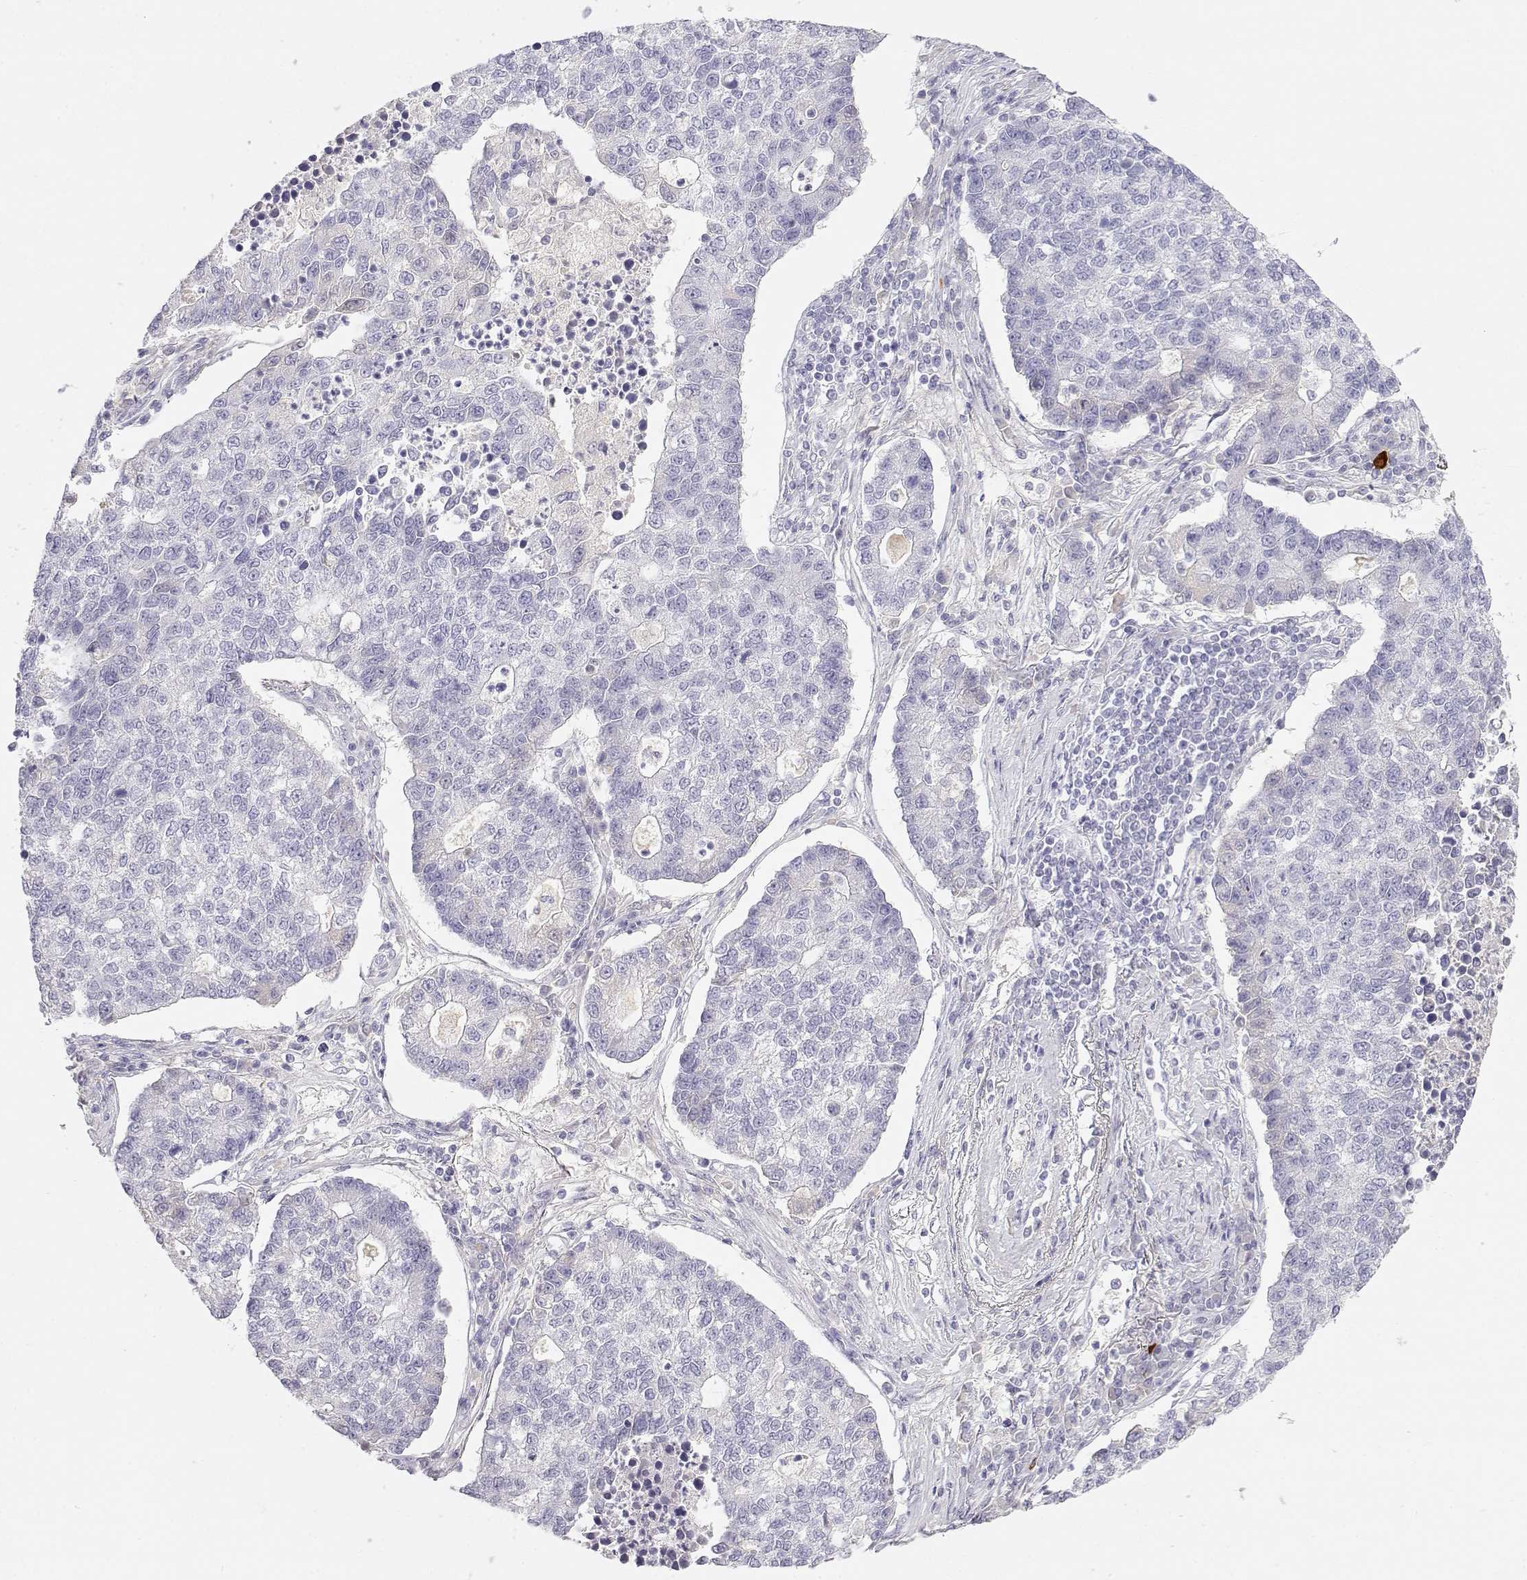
{"staining": {"intensity": "negative", "quantity": "none", "location": "none"}, "tissue": "lung cancer", "cell_type": "Tumor cells", "image_type": "cancer", "snomed": [{"axis": "morphology", "description": "Adenocarcinoma, NOS"}, {"axis": "topography", "description": "Lung"}], "caption": "Lung cancer (adenocarcinoma) was stained to show a protein in brown. There is no significant staining in tumor cells.", "gene": "GPR174", "patient": {"sex": "male", "age": 57}}